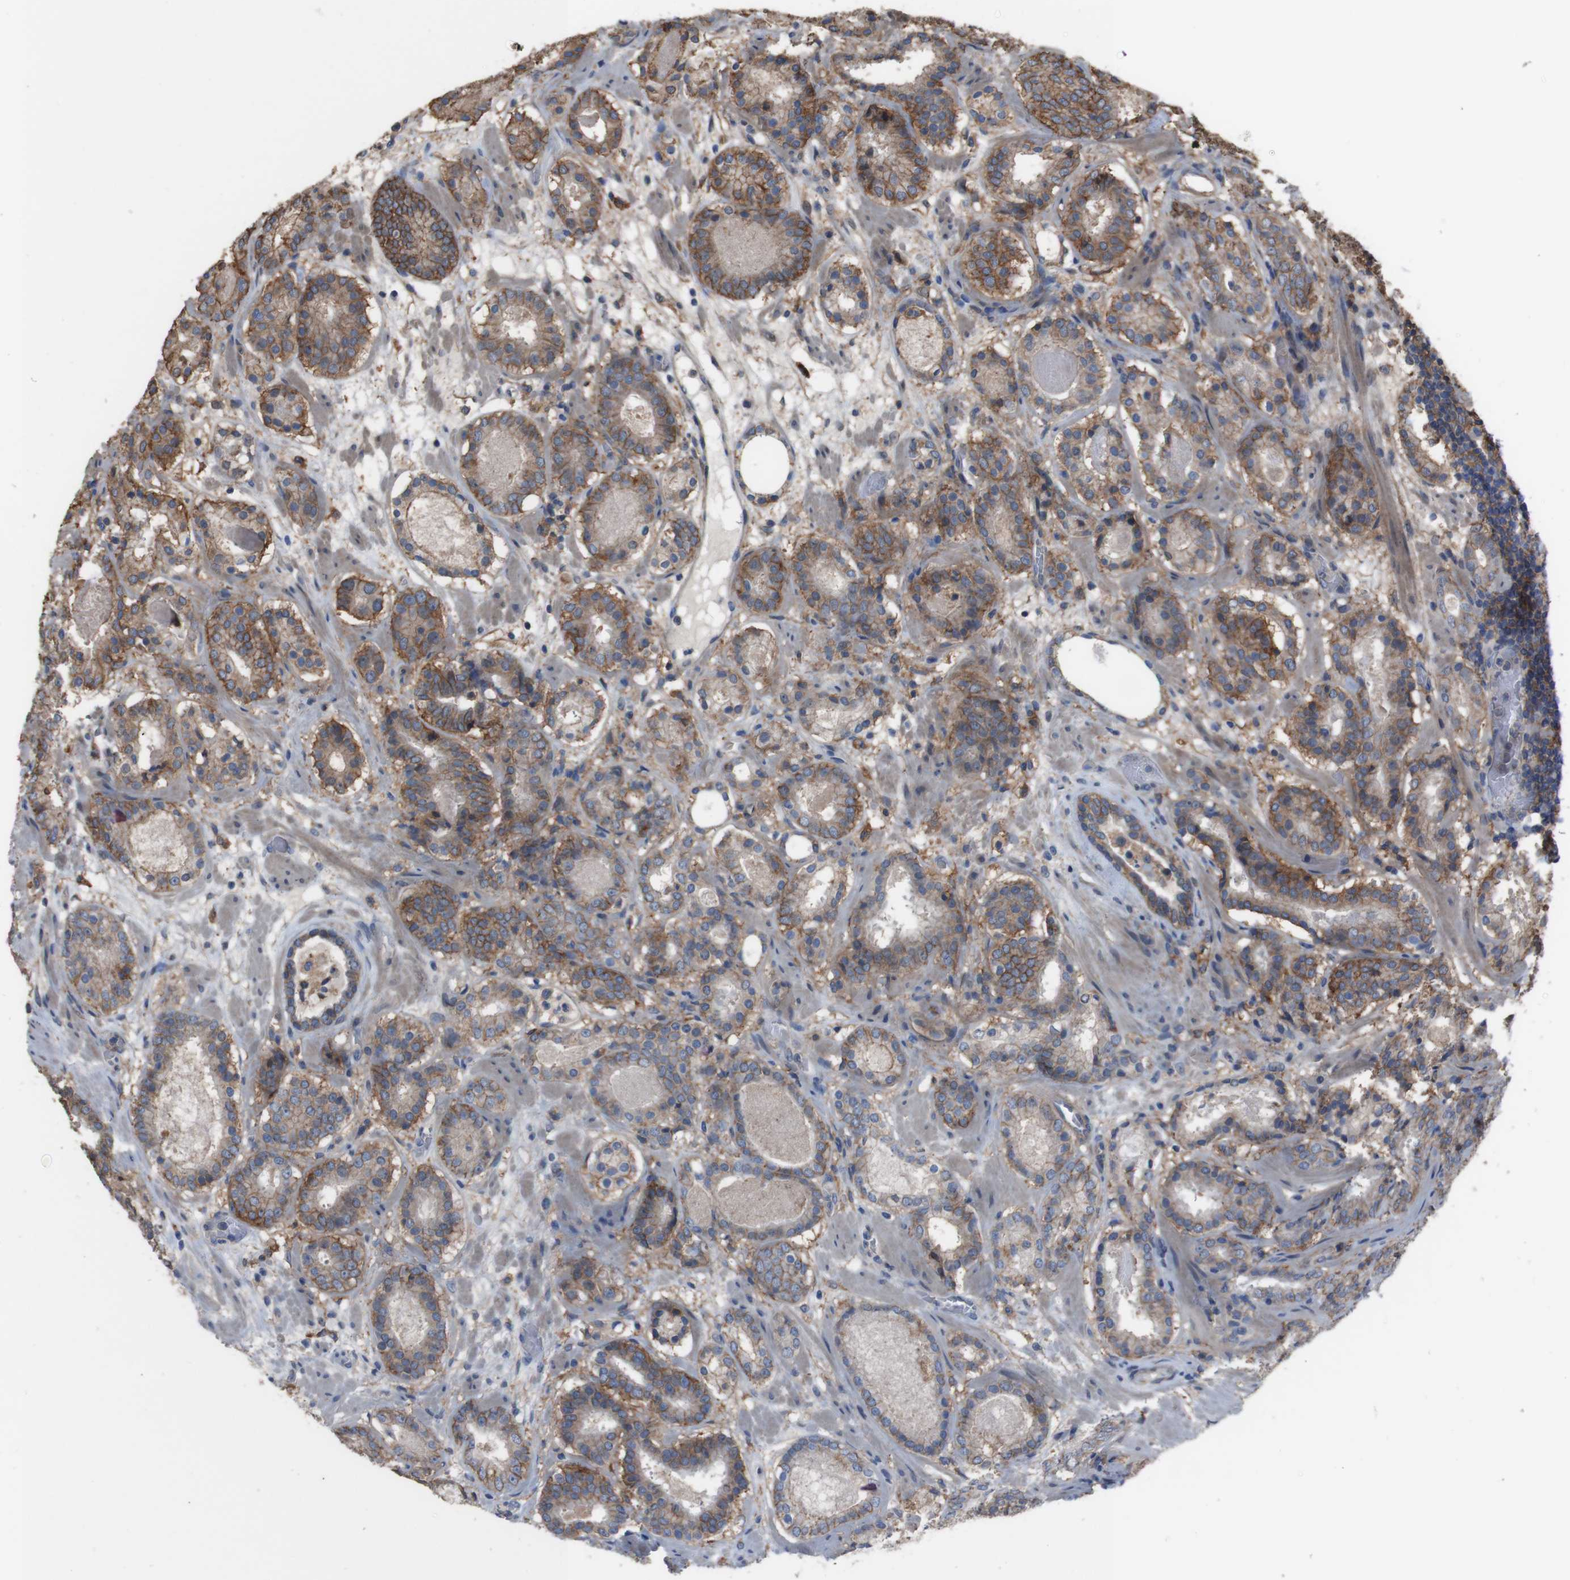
{"staining": {"intensity": "moderate", "quantity": "25%-75%", "location": "cytoplasmic/membranous"}, "tissue": "prostate cancer", "cell_type": "Tumor cells", "image_type": "cancer", "snomed": [{"axis": "morphology", "description": "Adenocarcinoma, Low grade"}, {"axis": "topography", "description": "Prostate"}], "caption": "The micrograph shows immunohistochemical staining of prostate cancer. There is moderate cytoplasmic/membranous staining is appreciated in about 25%-75% of tumor cells. (Stains: DAB (3,3'-diaminobenzidine) in brown, nuclei in blue, Microscopy: brightfield microscopy at high magnification).", "gene": "ATP2B1", "patient": {"sex": "male", "age": 69}}